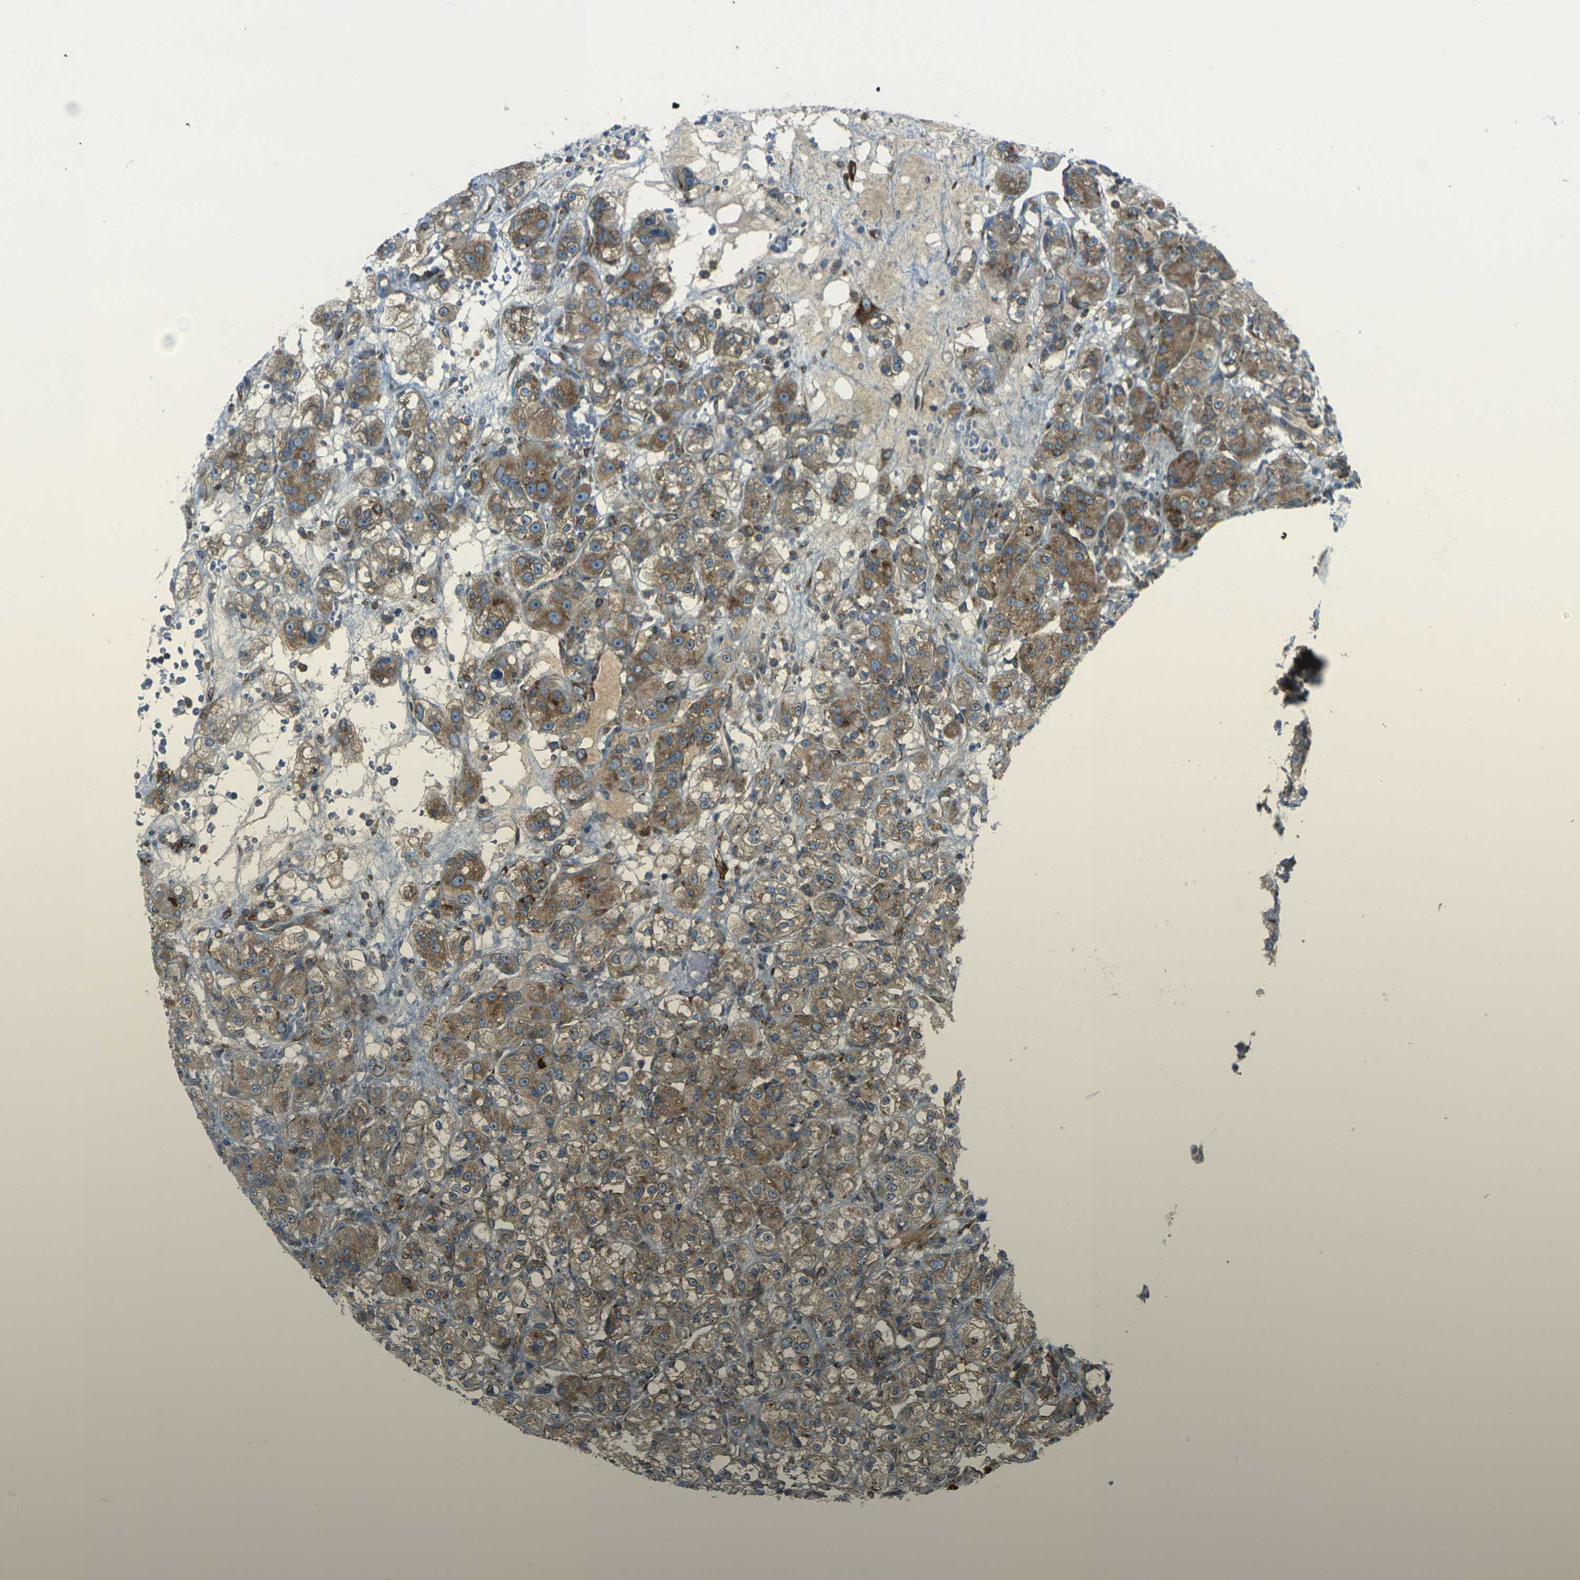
{"staining": {"intensity": "moderate", "quantity": ">75%", "location": "cytoplasmic/membranous"}, "tissue": "renal cancer", "cell_type": "Tumor cells", "image_type": "cancer", "snomed": [{"axis": "morphology", "description": "Normal tissue, NOS"}, {"axis": "morphology", "description": "Adenocarcinoma, NOS"}, {"axis": "topography", "description": "Kidney"}], "caption": "Tumor cells show moderate cytoplasmic/membranous staining in about >75% of cells in renal cancer. (DAB IHC with brightfield microscopy, high magnification).", "gene": "CELSR2", "patient": {"sex": "male", "age": 61}}